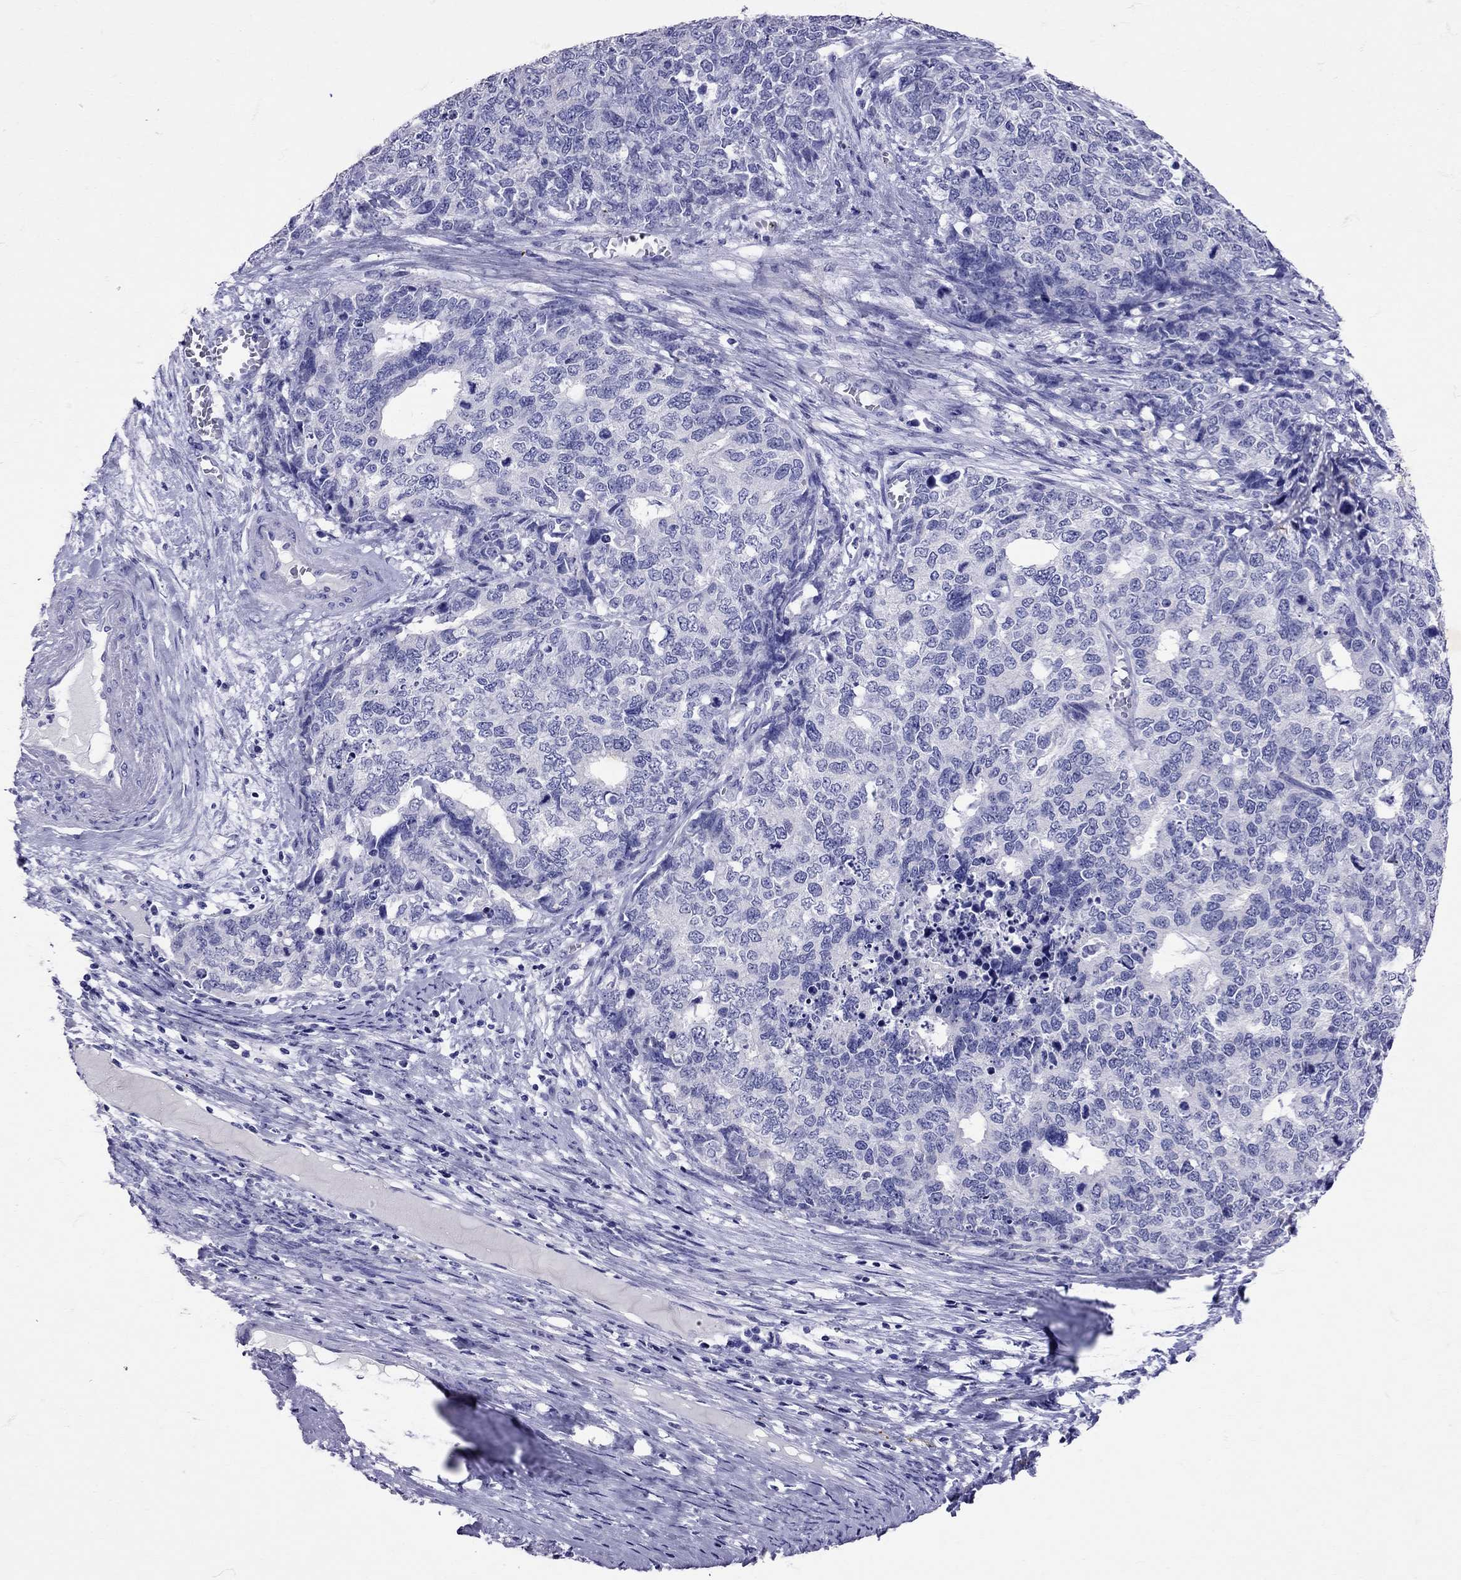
{"staining": {"intensity": "negative", "quantity": "none", "location": "none"}, "tissue": "cervical cancer", "cell_type": "Tumor cells", "image_type": "cancer", "snomed": [{"axis": "morphology", "description": "Squamous cell carcinoma, NOS"}, {"axis": "topography", "description": "Cervix"}], "caption": "Cervical cancer was stained to show a protein in brown. There is no significant expression in tumor cells.", "gene": "AVP", "patient": {"sex": "female", "age": 63}}